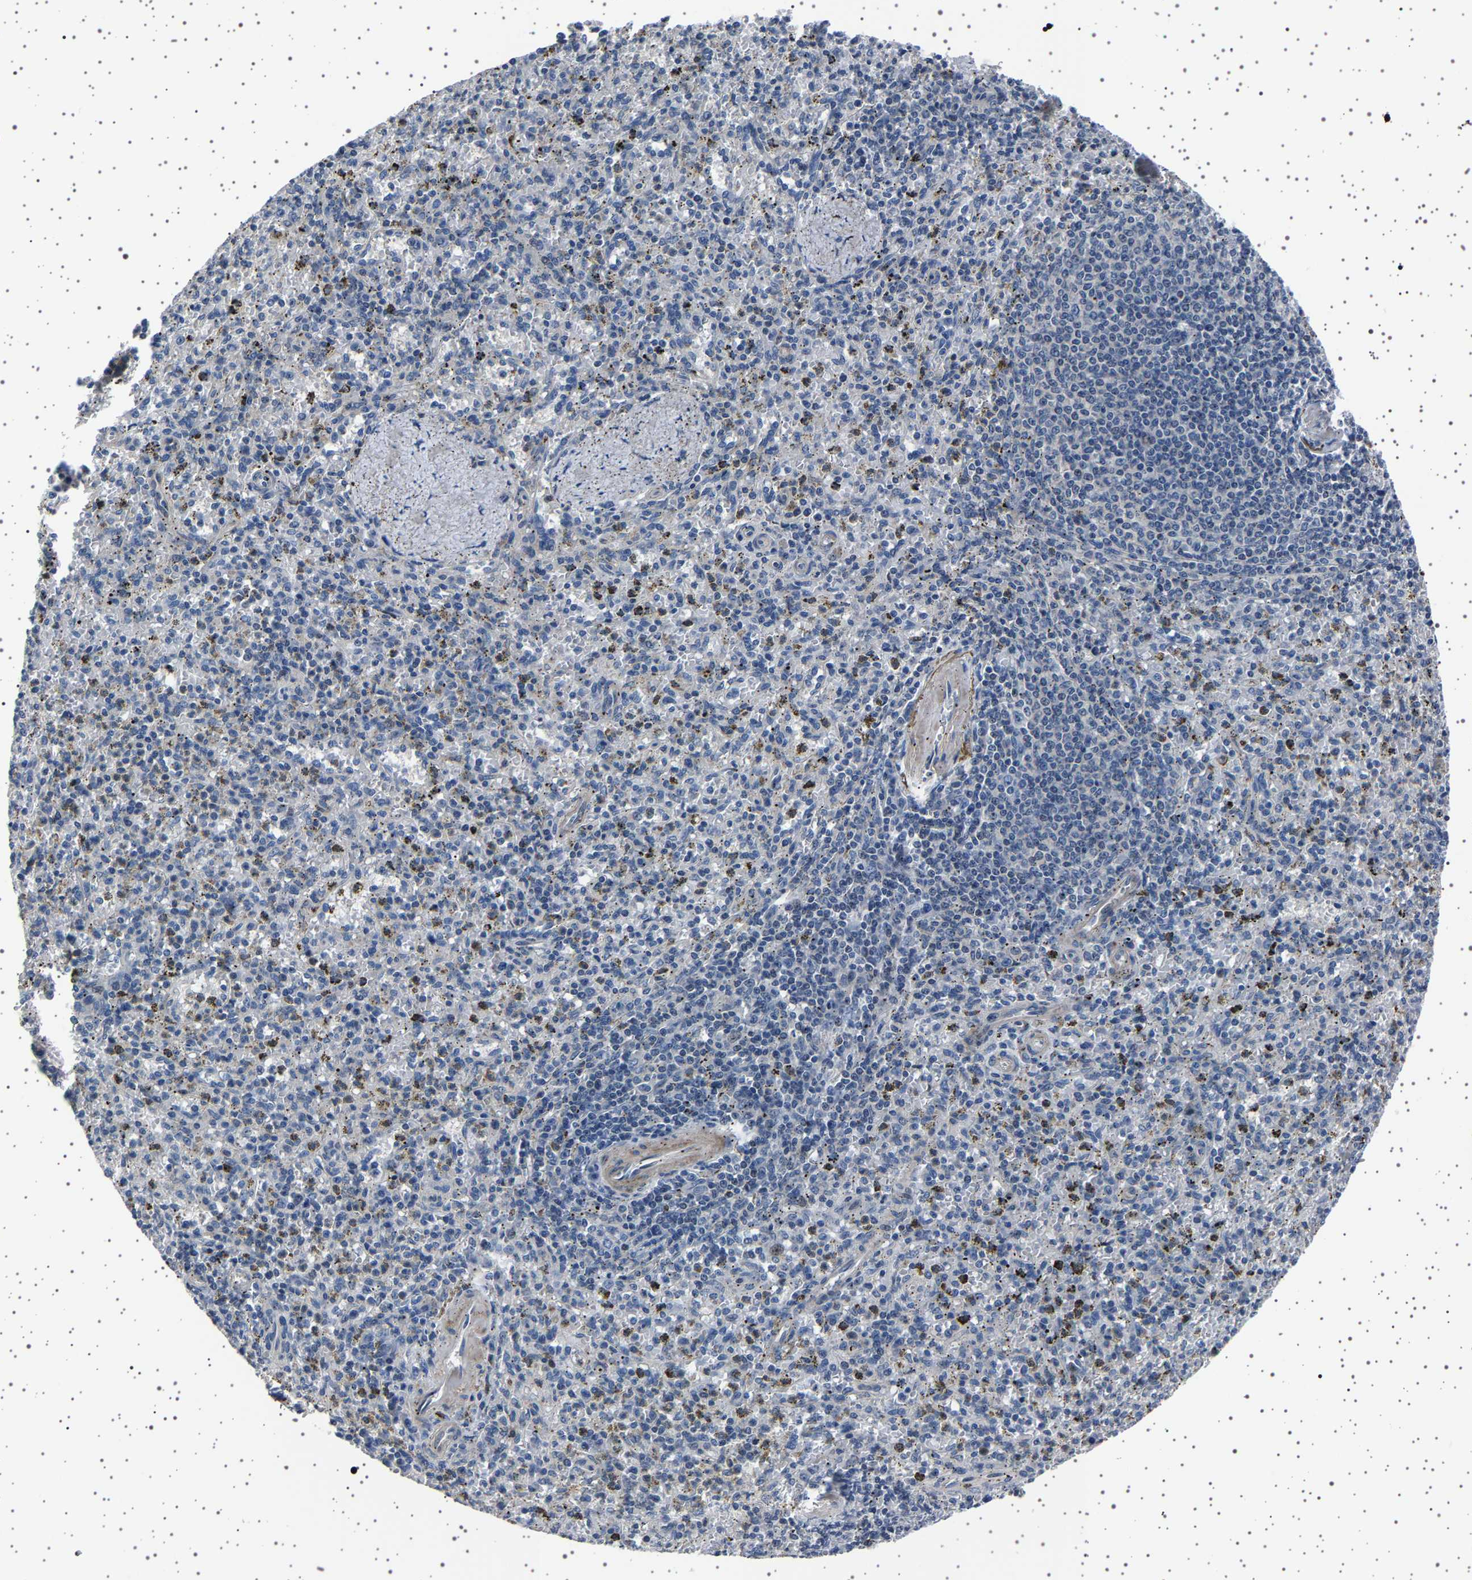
{"staining": {"intensity": "negative", "quantity": "none", "location": "none"}, "tissue": "spleen", "cell_type": "Cells in red pulp", "image_type": "normal", "snomed": [{"axis": "morphology", "description": "Normal tissue, NOS"}, {"axis": "topography", "description": "Spleen"}], "caption": "IHC histopathology image of unremarkable spleen: spleen stained with DAB reveals no significant protein expression in cells in red pulp. (IHC, brightfield microscopy, high magnification).", "gene": "PAK5", "patient": {"sex": "male", "age": 72}}